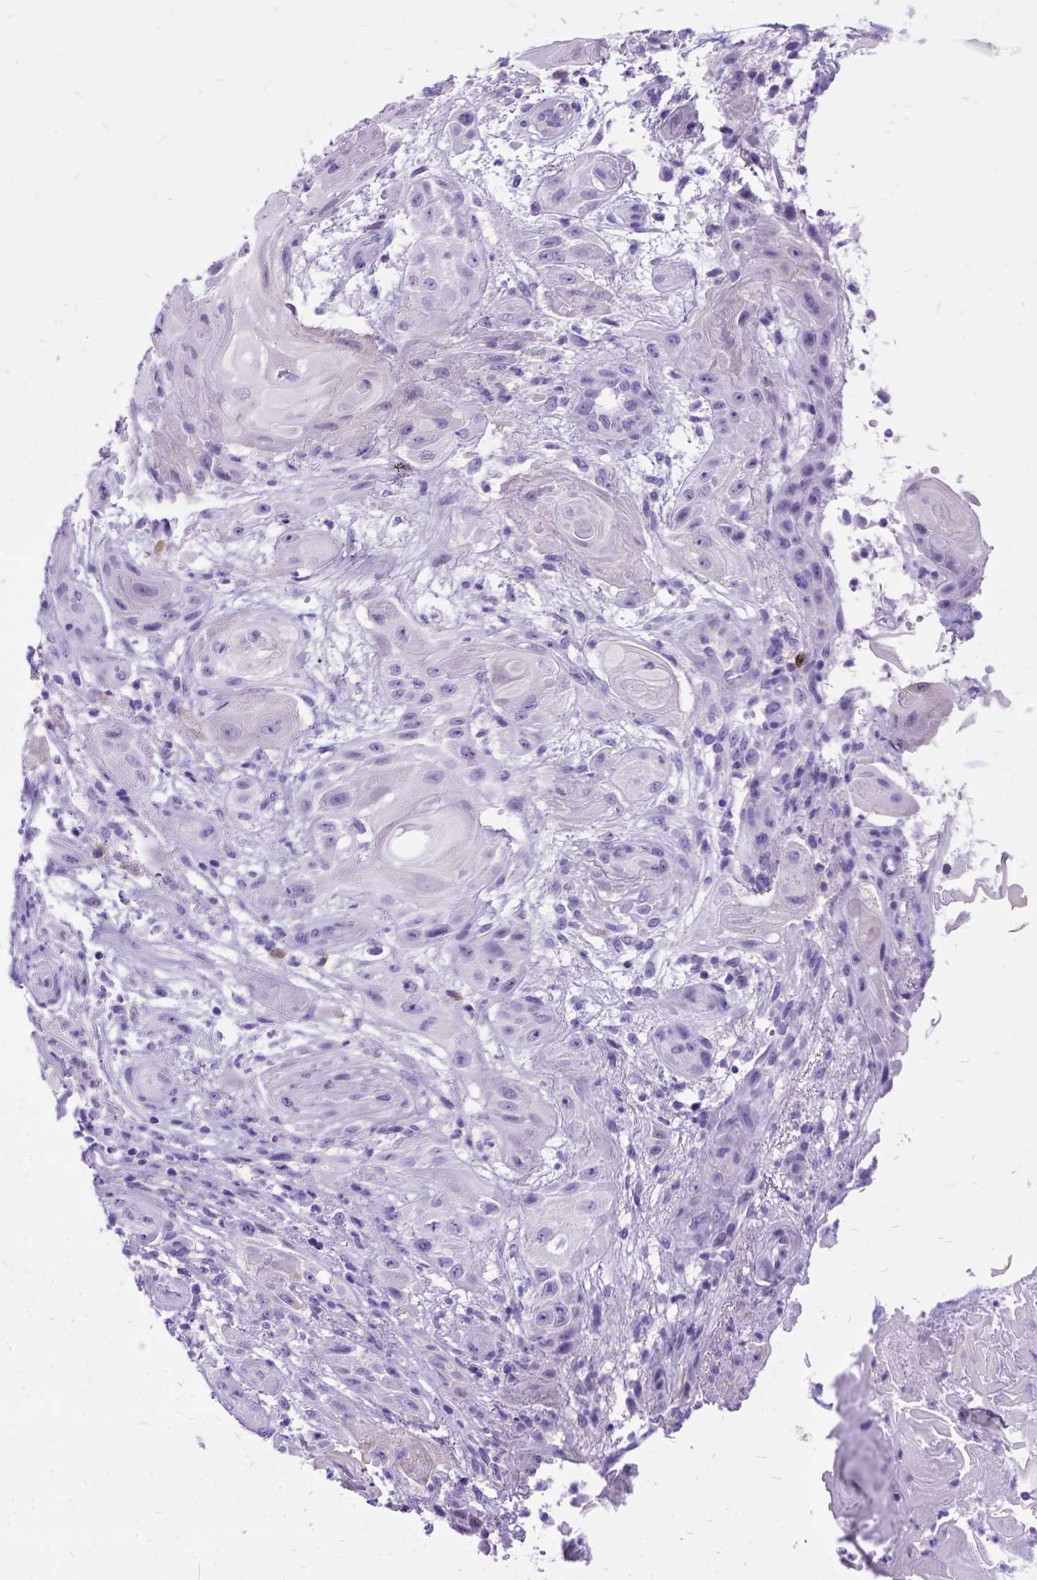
{"staining": {"intensity": "negative", "quantity": "none", "location": "none"}, "tissue": "skin cancer", "cell_type": "Tumor cells", "image_type": "cancer", "snomed": [{"axis": "morphology", "description": "Squamous cell carcinoma, NOS"}, {"axis": "topography", "description": "Skin"}], "caption": "This is an immunohistochemistry photomicrograph of human squamous cell carcinoma (skin). There is no staining in tumor cells.", "gene": "PRG2", "patient": {"sex": "male", "age": 62}}